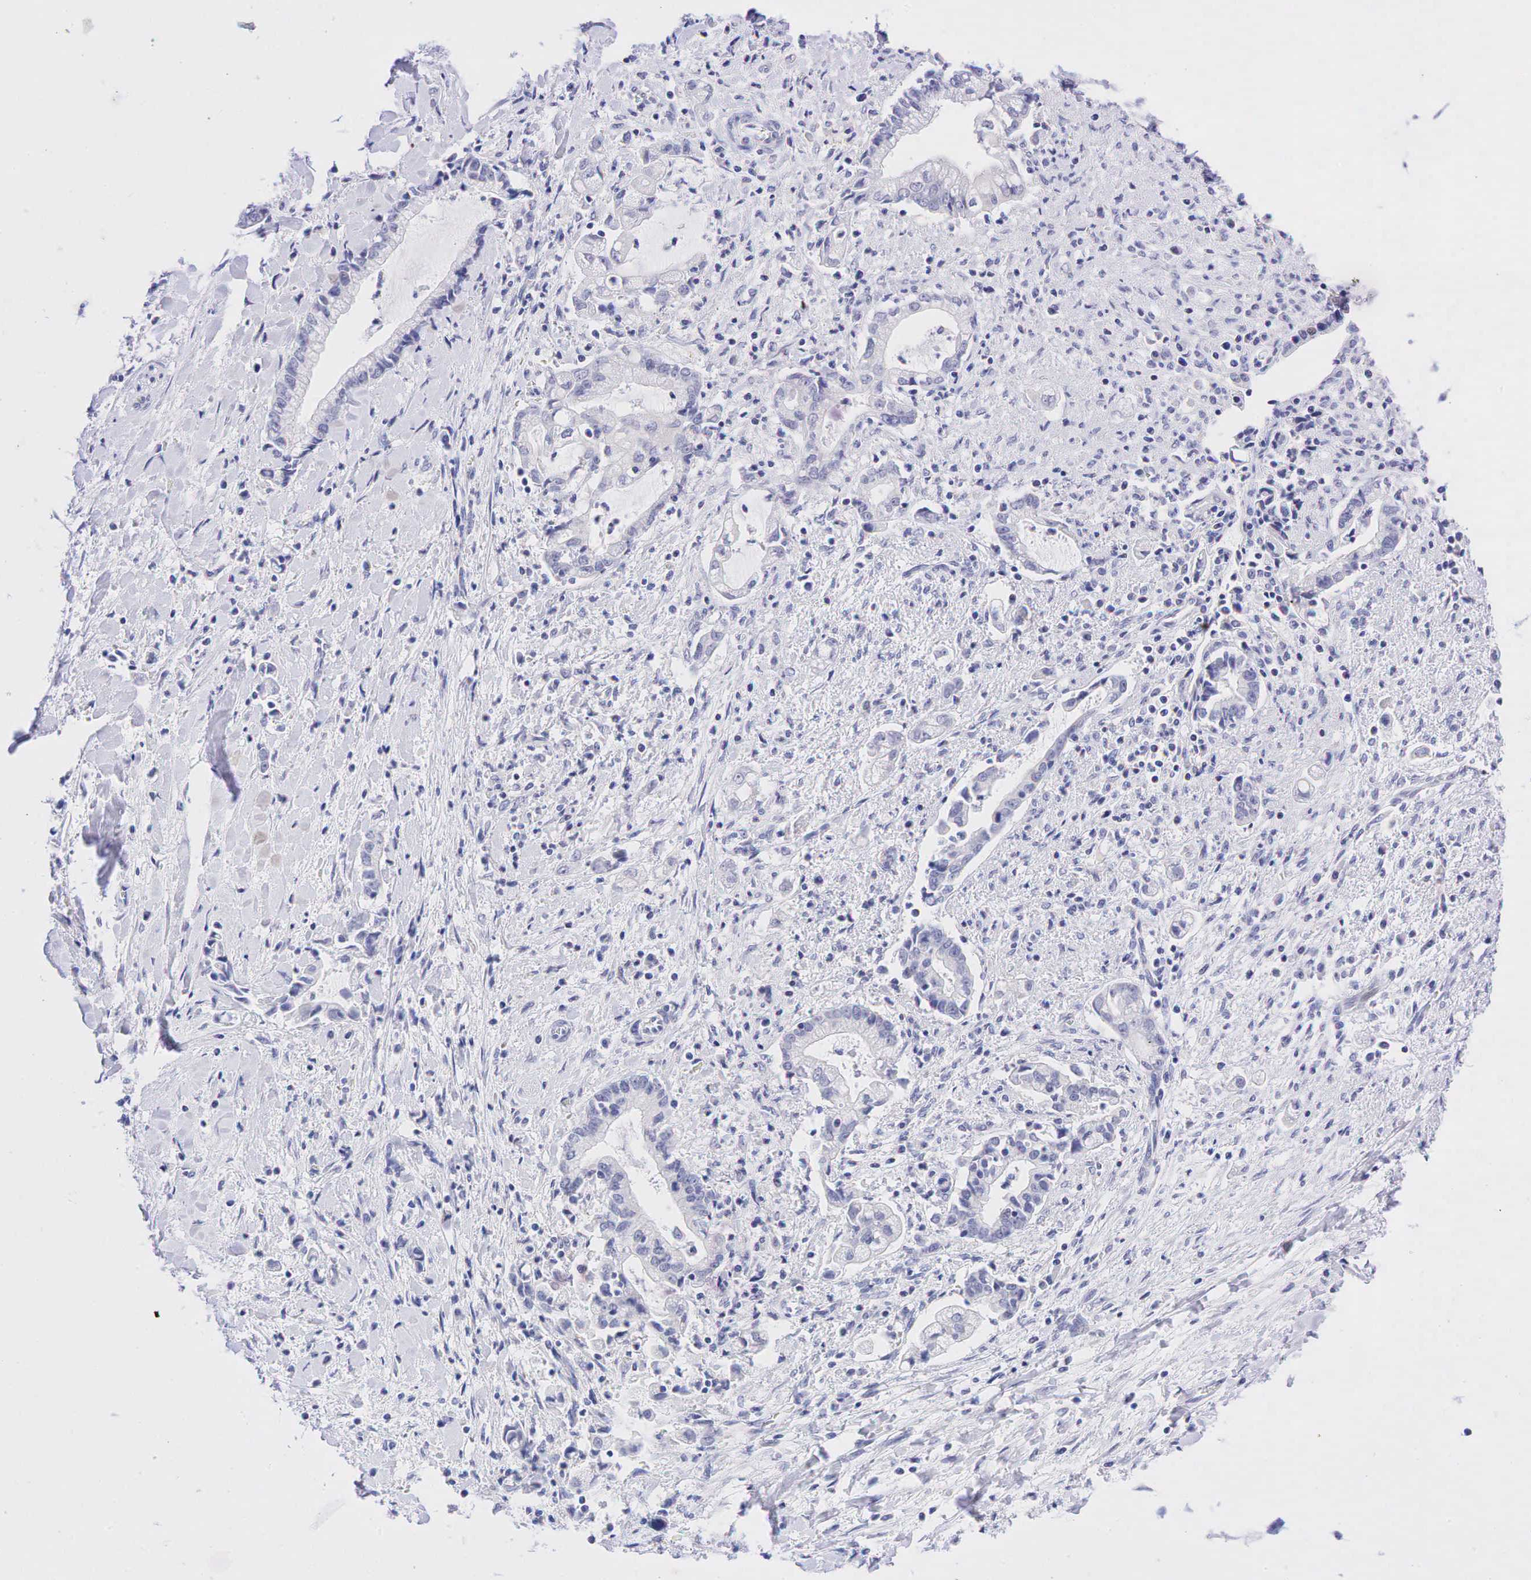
{"staining": {"intensity": "negative", "quantity": "none", "location": "none"}, "tissue": "liver cancer", "cell_type": "Tumor cells", "image_type": "cancer", "snomed": [{"axis": "morphology", "description": "Cholangiocarcinoma"}, {"axis": "topography", "description": "Liver"}], "caption": "High power microscopy micrograph of an immunohistochemistry (IHC) micrograph of liver cancer, revealing no significant positivity in tumor cells.", "gene": "AR", "patient": {"sex": "male", "age": 57}}